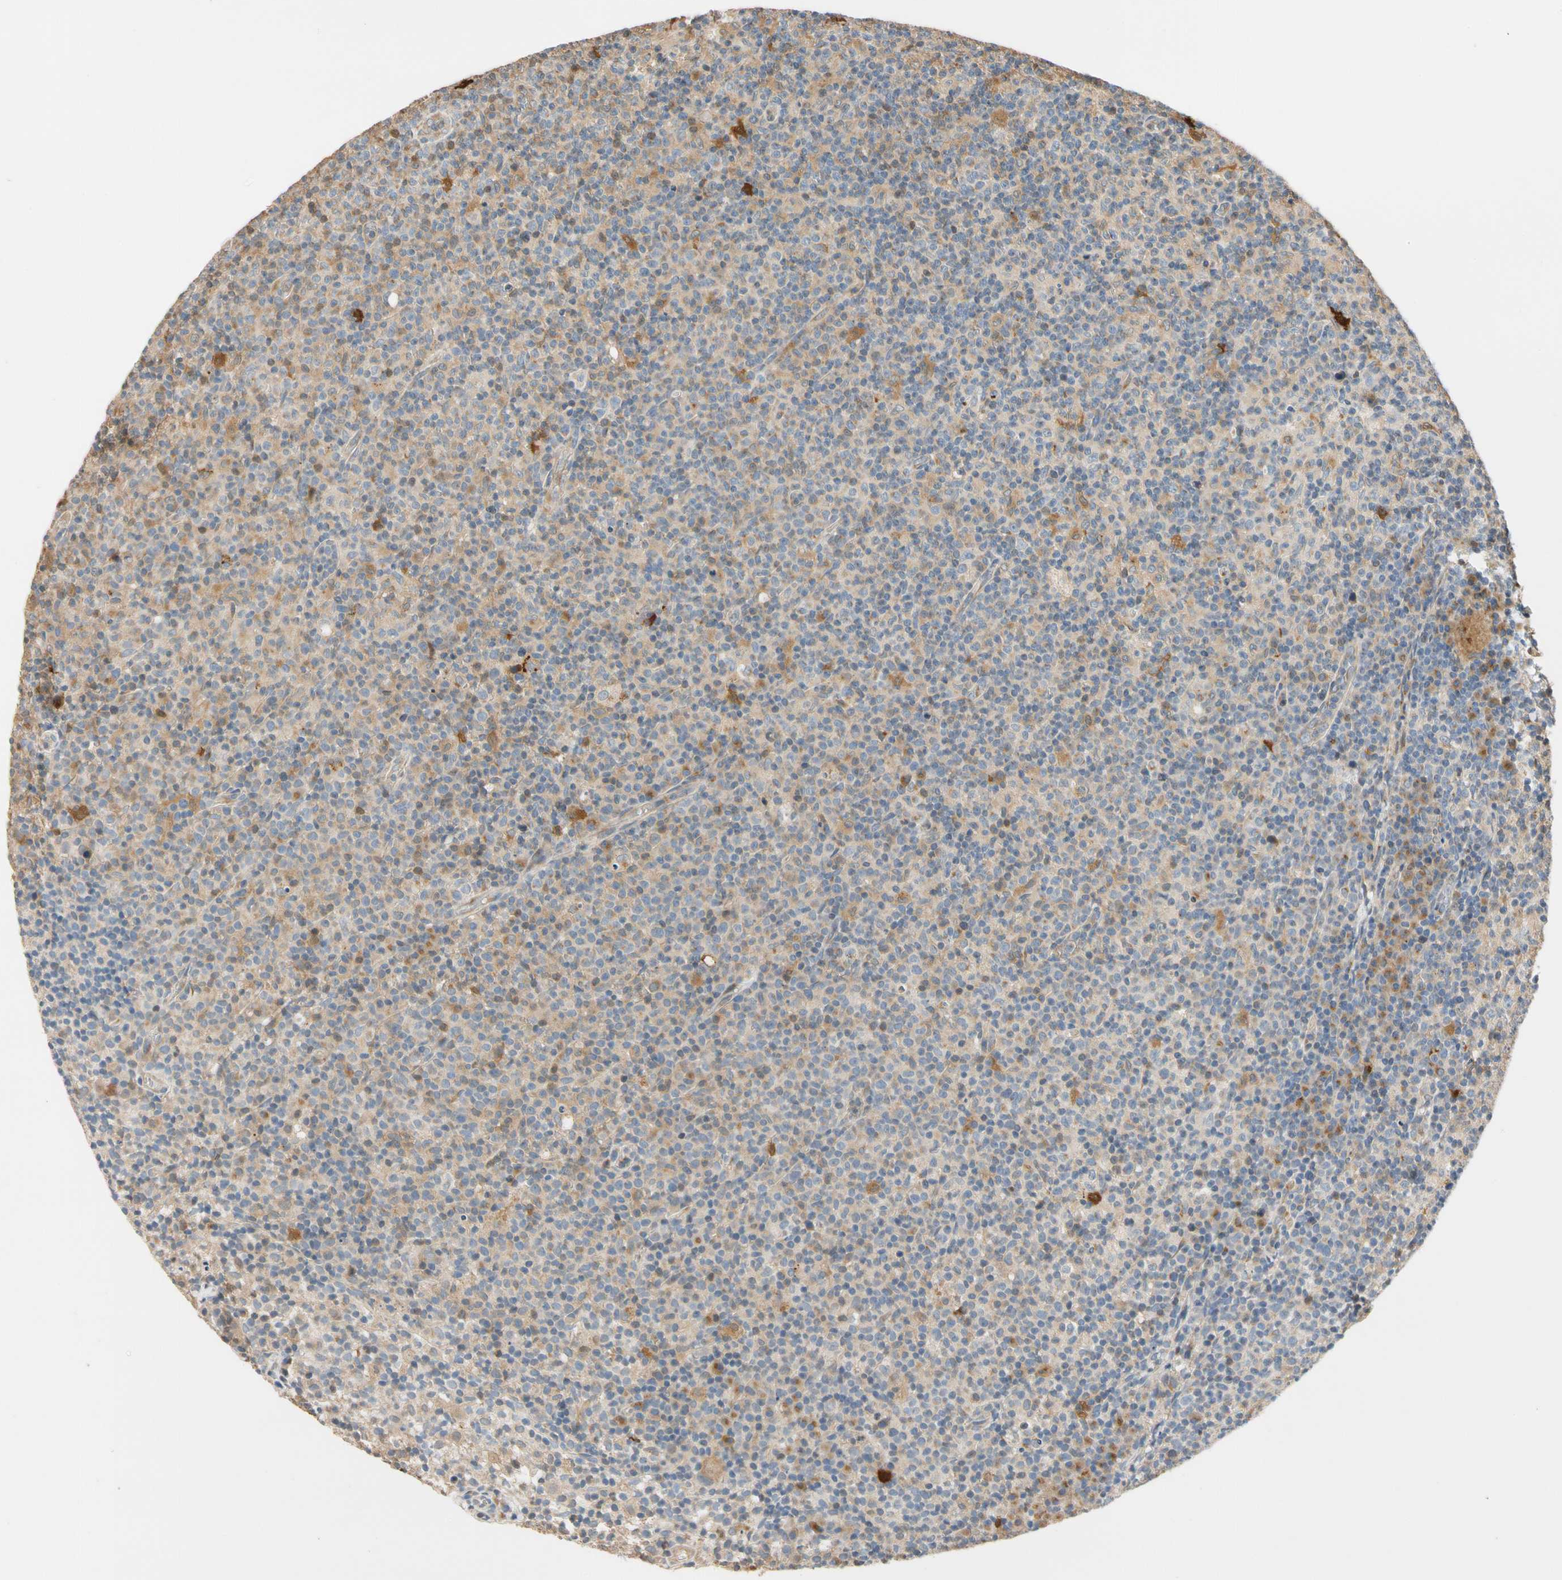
{"staining": {"intensity": "weak", "quantity": "25%-75%", "location": "cytoplasmic/membranous"}, "tissue": "lymph node", "cell_type": "Germinal center cells", "image_type": "normal", "snomed": [{"axis": "morphology", "description": "Normal tissue, NOS"}, {"axis": "morphology", "description": "Inflammation, NOS"}, {"axis": "topography", "description": "Lymph node"}], "caption": "A high-resolution micrograph shows immunohistochemistry (IHC) staining of normal lymph node, which demonstrates weak cytoplasmic/membranous staining in about 25%-75% of germinal center cells.", "gene": "GPSM2", "patient": {"sex": "male", "age": 55}}